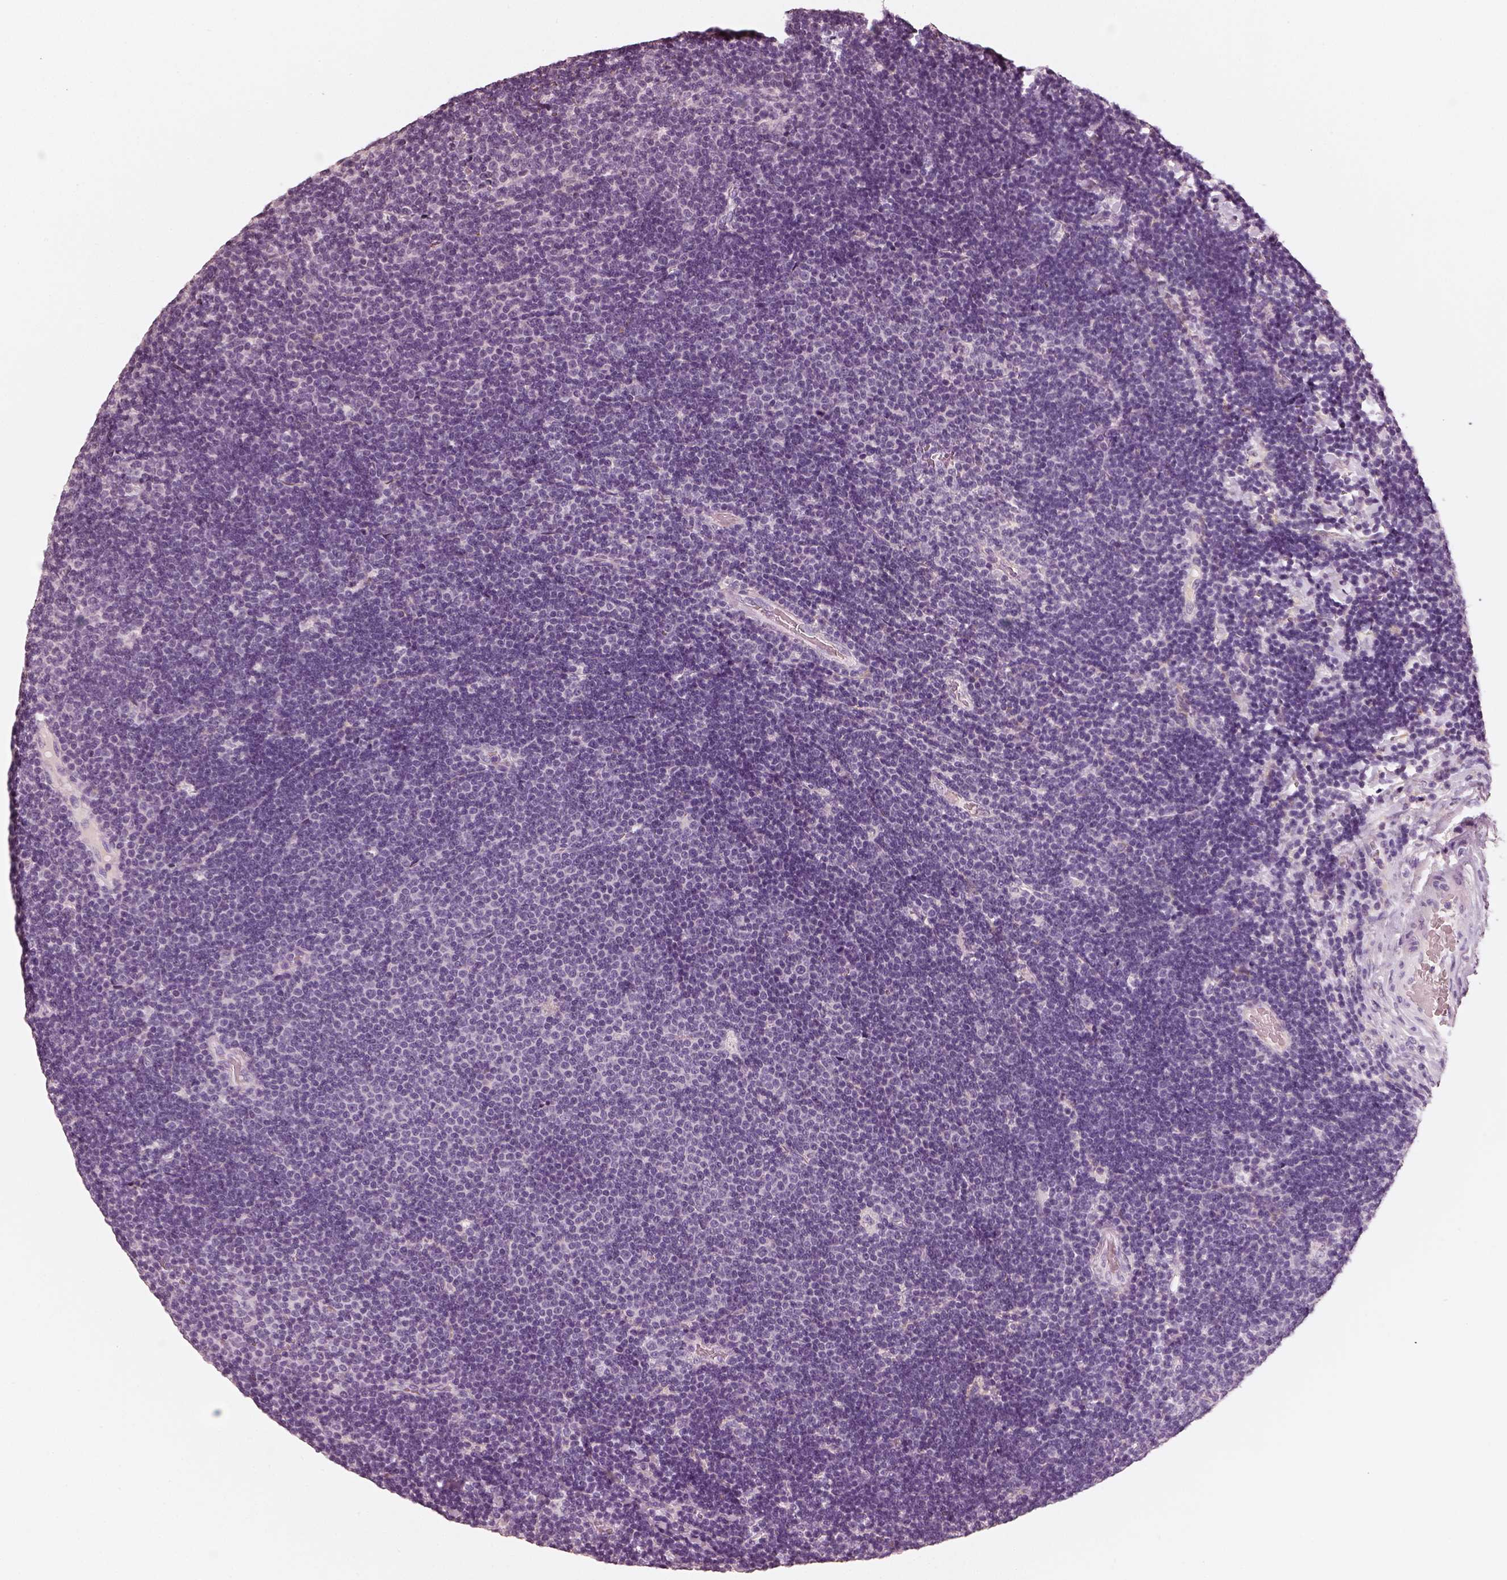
{"staining": {"intensity": "negative", "quantity": "none", "location": "none"}, "tissue": "lymphoma", "cell_type": "Tumor cells", "image_type": "cancer", "snomed": [{"axis": "morphology", "description": "Malignant lymphoma, non-Hodgkin's type, Low grade"}, {"axis": "topography", "description": "Brain"}], "caption": "Immunohistochemical staining of human lymphoma reveals no significant expression in tumor cells.", "gene": "RS1", "patient": {"sex": "female", "age": 66}}